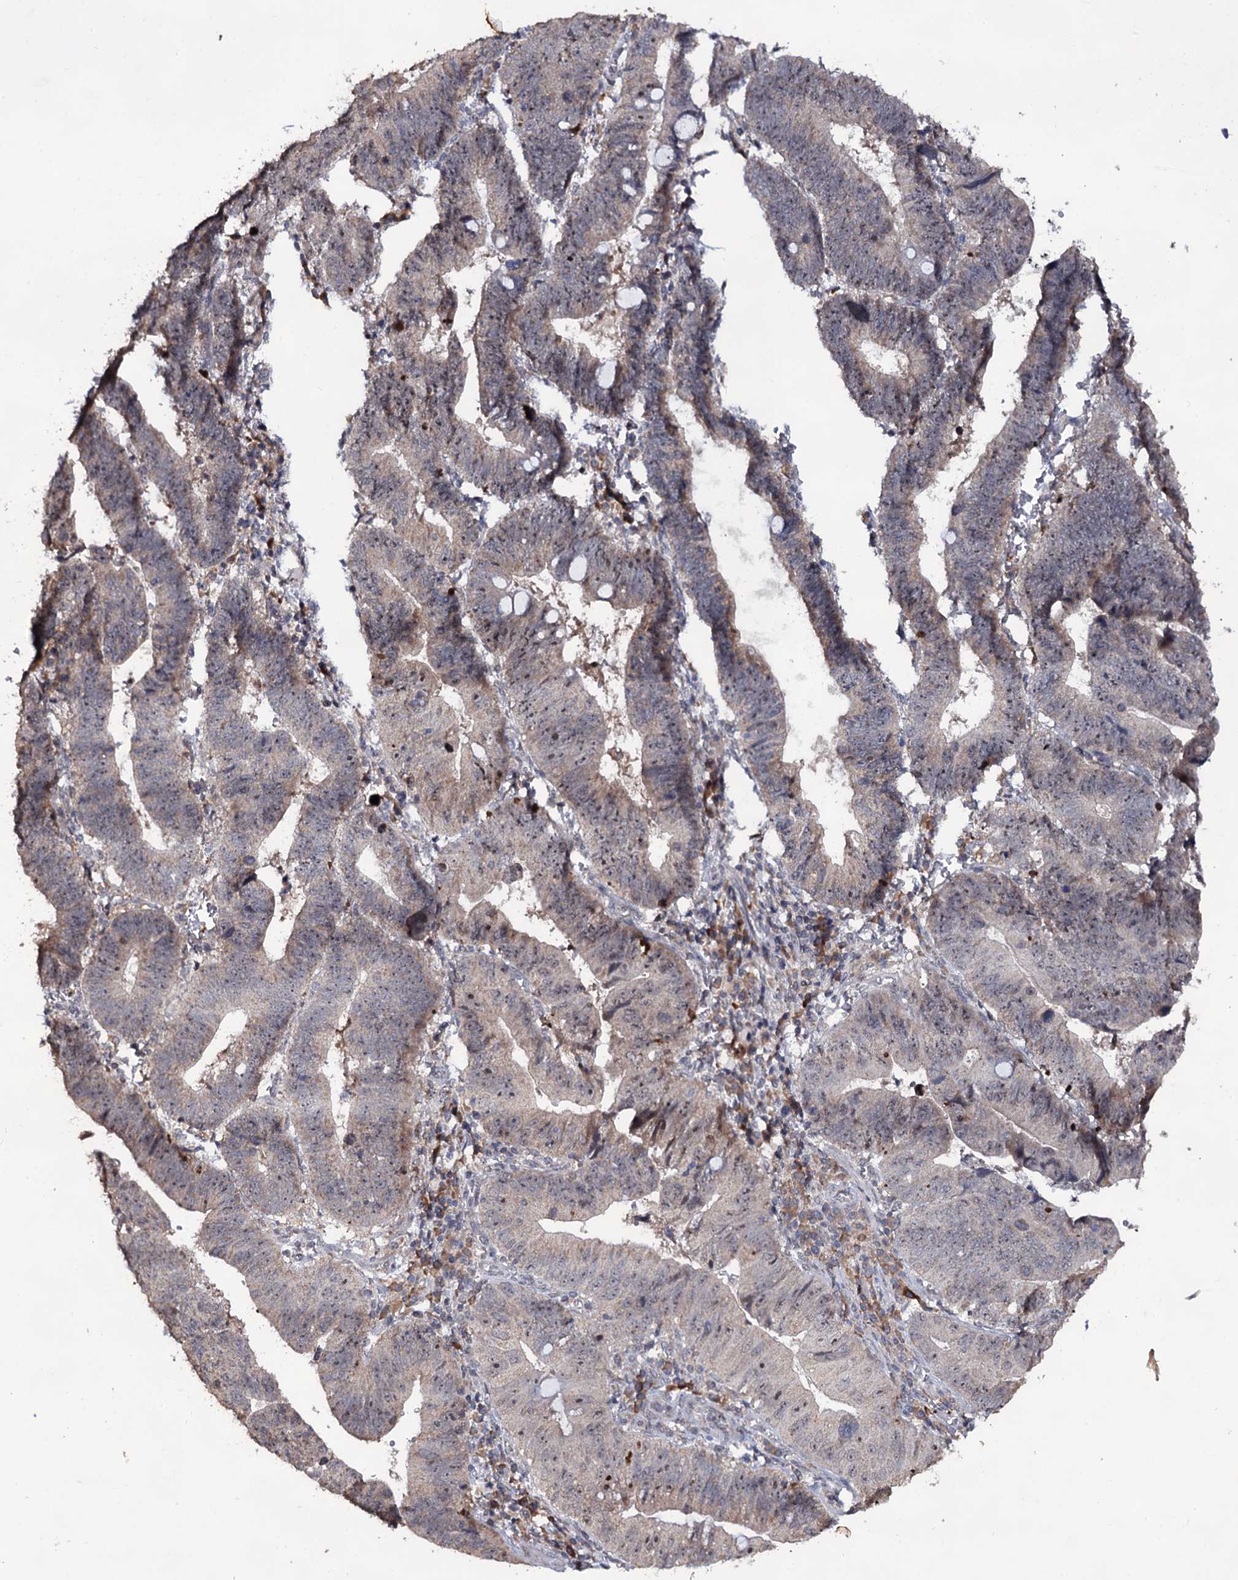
{"staining": {"intensity": "weak", "quantity": "25%-75%", "location": "cytoplasmic/membranous"}, "tissue": "stomach cancer", "cell_type": "Tumor cells", "image_type": "cancer", "snomed": [{"axis": "morphology", "description": "Adenocarcinoma, NOS"}, {"axis": "topography", "description": "Stomach"}], "caption": "Adenocarcinoma (stomach) stained for a protein shows weak cytoplasmic/membranous positivity in tumor cells.", "gene": "LRRC63", "patient": {"sex": "male", "age": 59}}